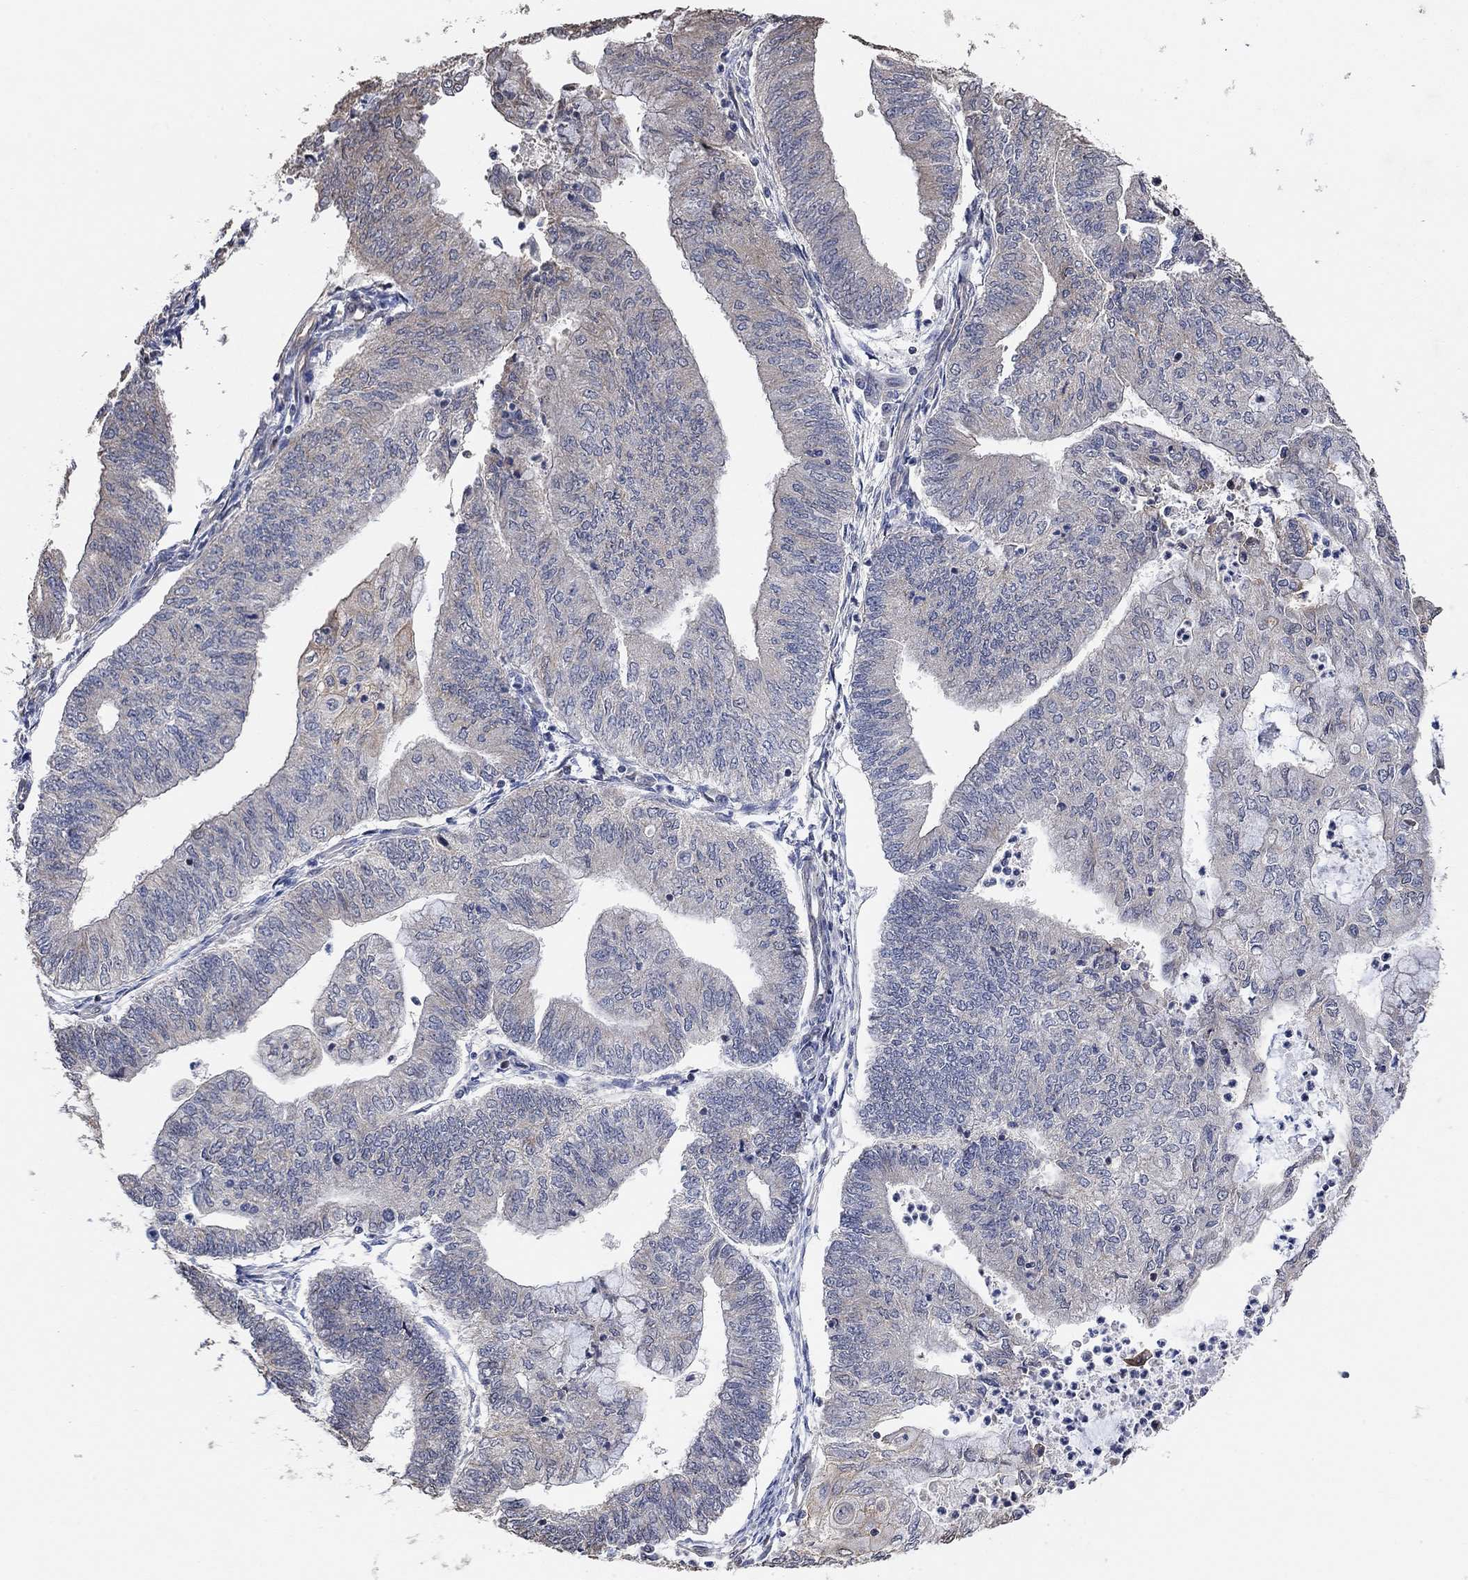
{"staining": {"intensity": "negative", "quantity": "none", "location": "none"}, "tissue": "endometrial cancer", "cell_type": "Tumor cells", "image_type": "cancer", "snomed": [{"axis": "morphology", "description": "Adenocarcinoma, NOS"}, {"axis": "topography", "description": "Endometrium"}], "caption": "IHC image of neoplastic tissue: adenocarcinoma (endometrial) stained with DAB demonstrates no significant protein expression in tumor cells.", "gene": "UNC5B", "patient": {"sex": "female", "age": 59}}